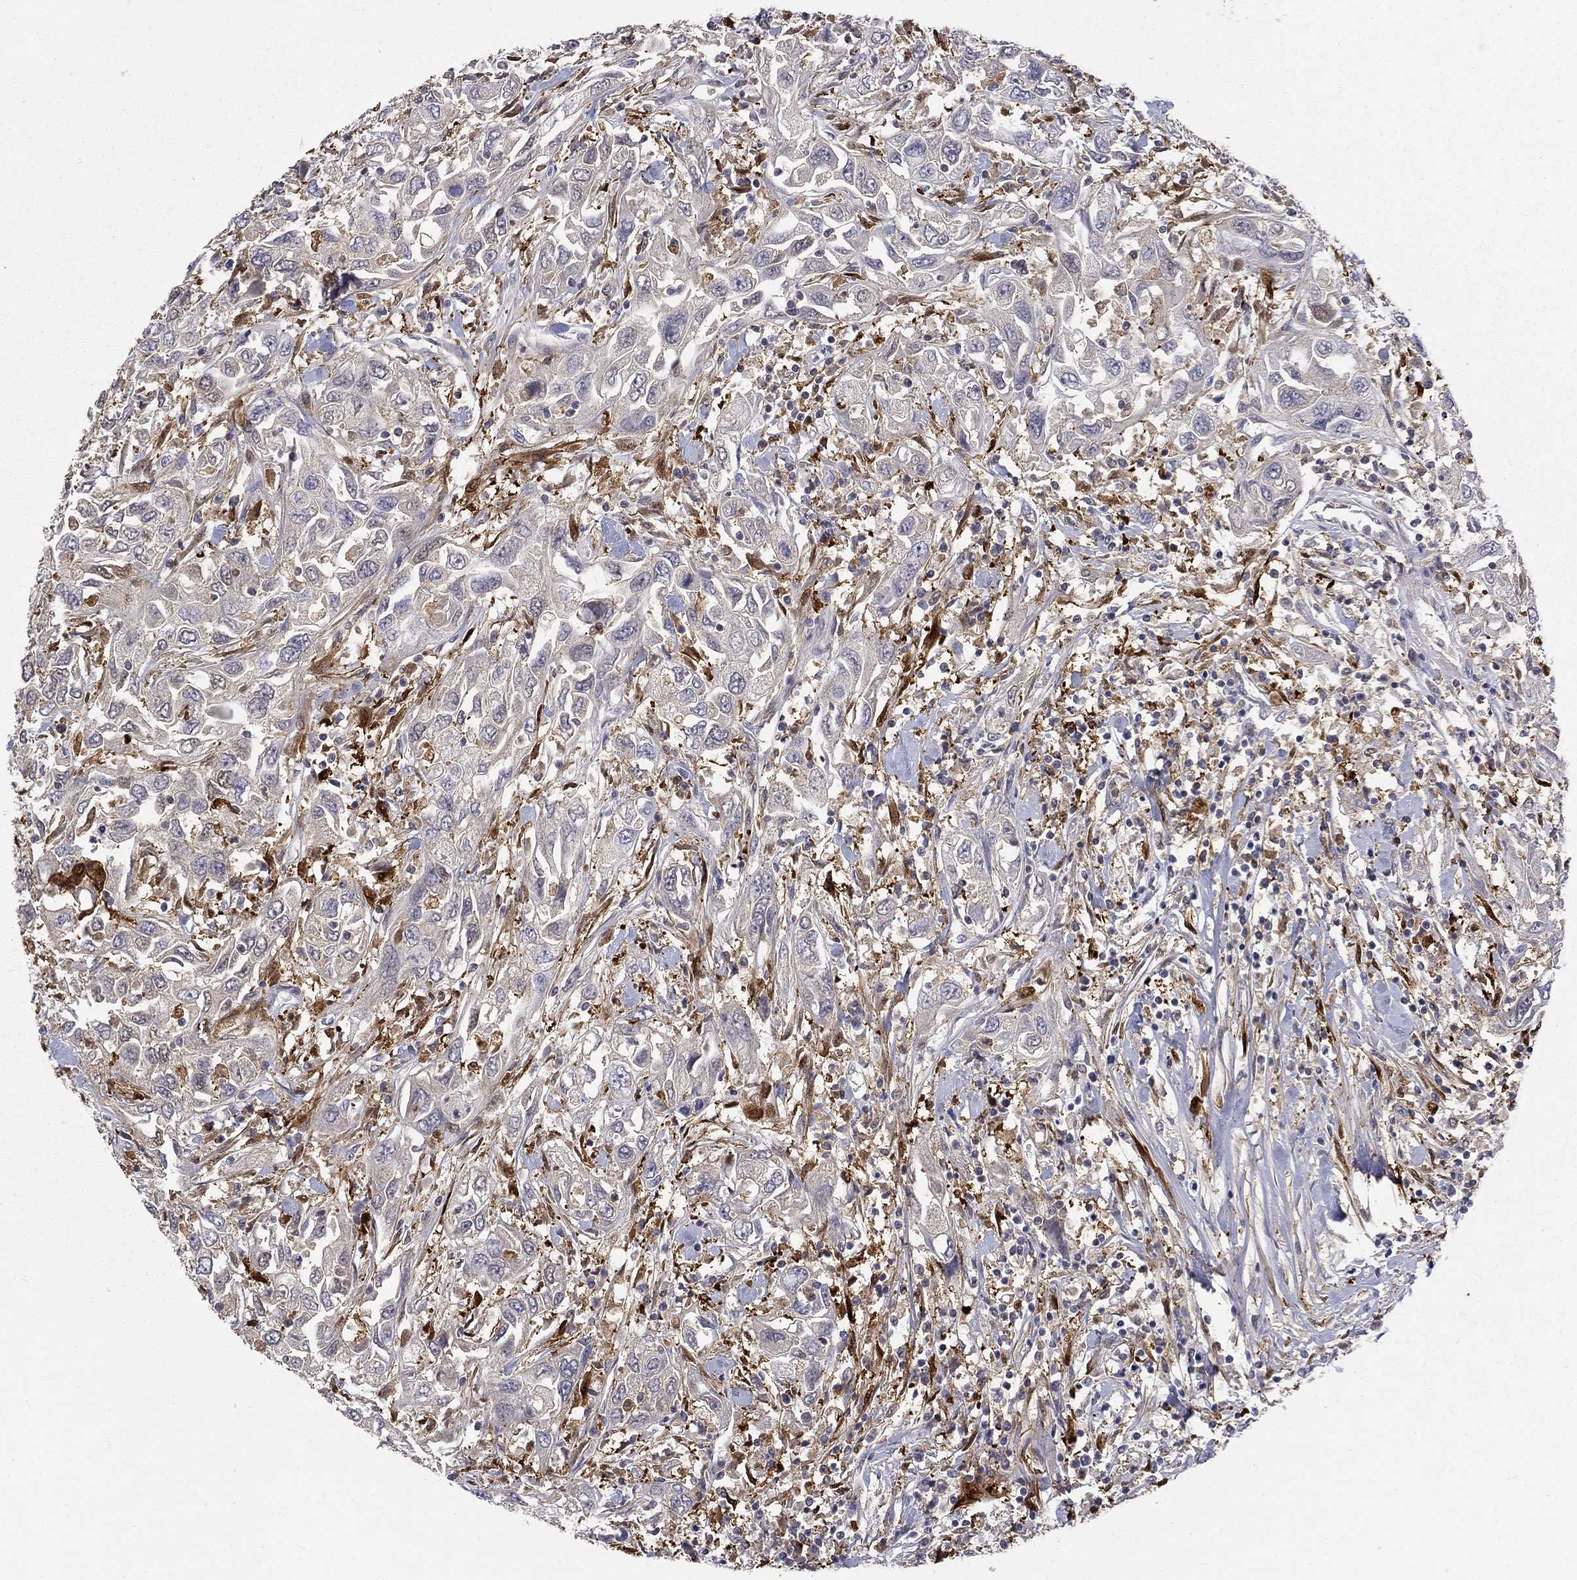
{"staining": {"intensity": "weak", "quantity": ">75%", "location": "cytoplasmic/membranous"}, "tissue": "urothelial cancer", "cell_type": "Tumor cells", "image_type": "cancer", "snomed": [{"axis": "morphology", "description": "Urothelial carcinoma, High grade"}, {"axis": "topography", "description": "Urinary bladder"}], "caption": "Tumor cells demonstrate low levels of weak cytoplasmic/membranous staining in about >75% of cells in human urothelial cancer. The staining was performed using DAB to visualize the protein expression in brown, while the nuclei were stained in blue with hematoxylin (Magnification: 20x).", "gene": "PCBP3", "patient": {"sex": "male", "age": 76}}